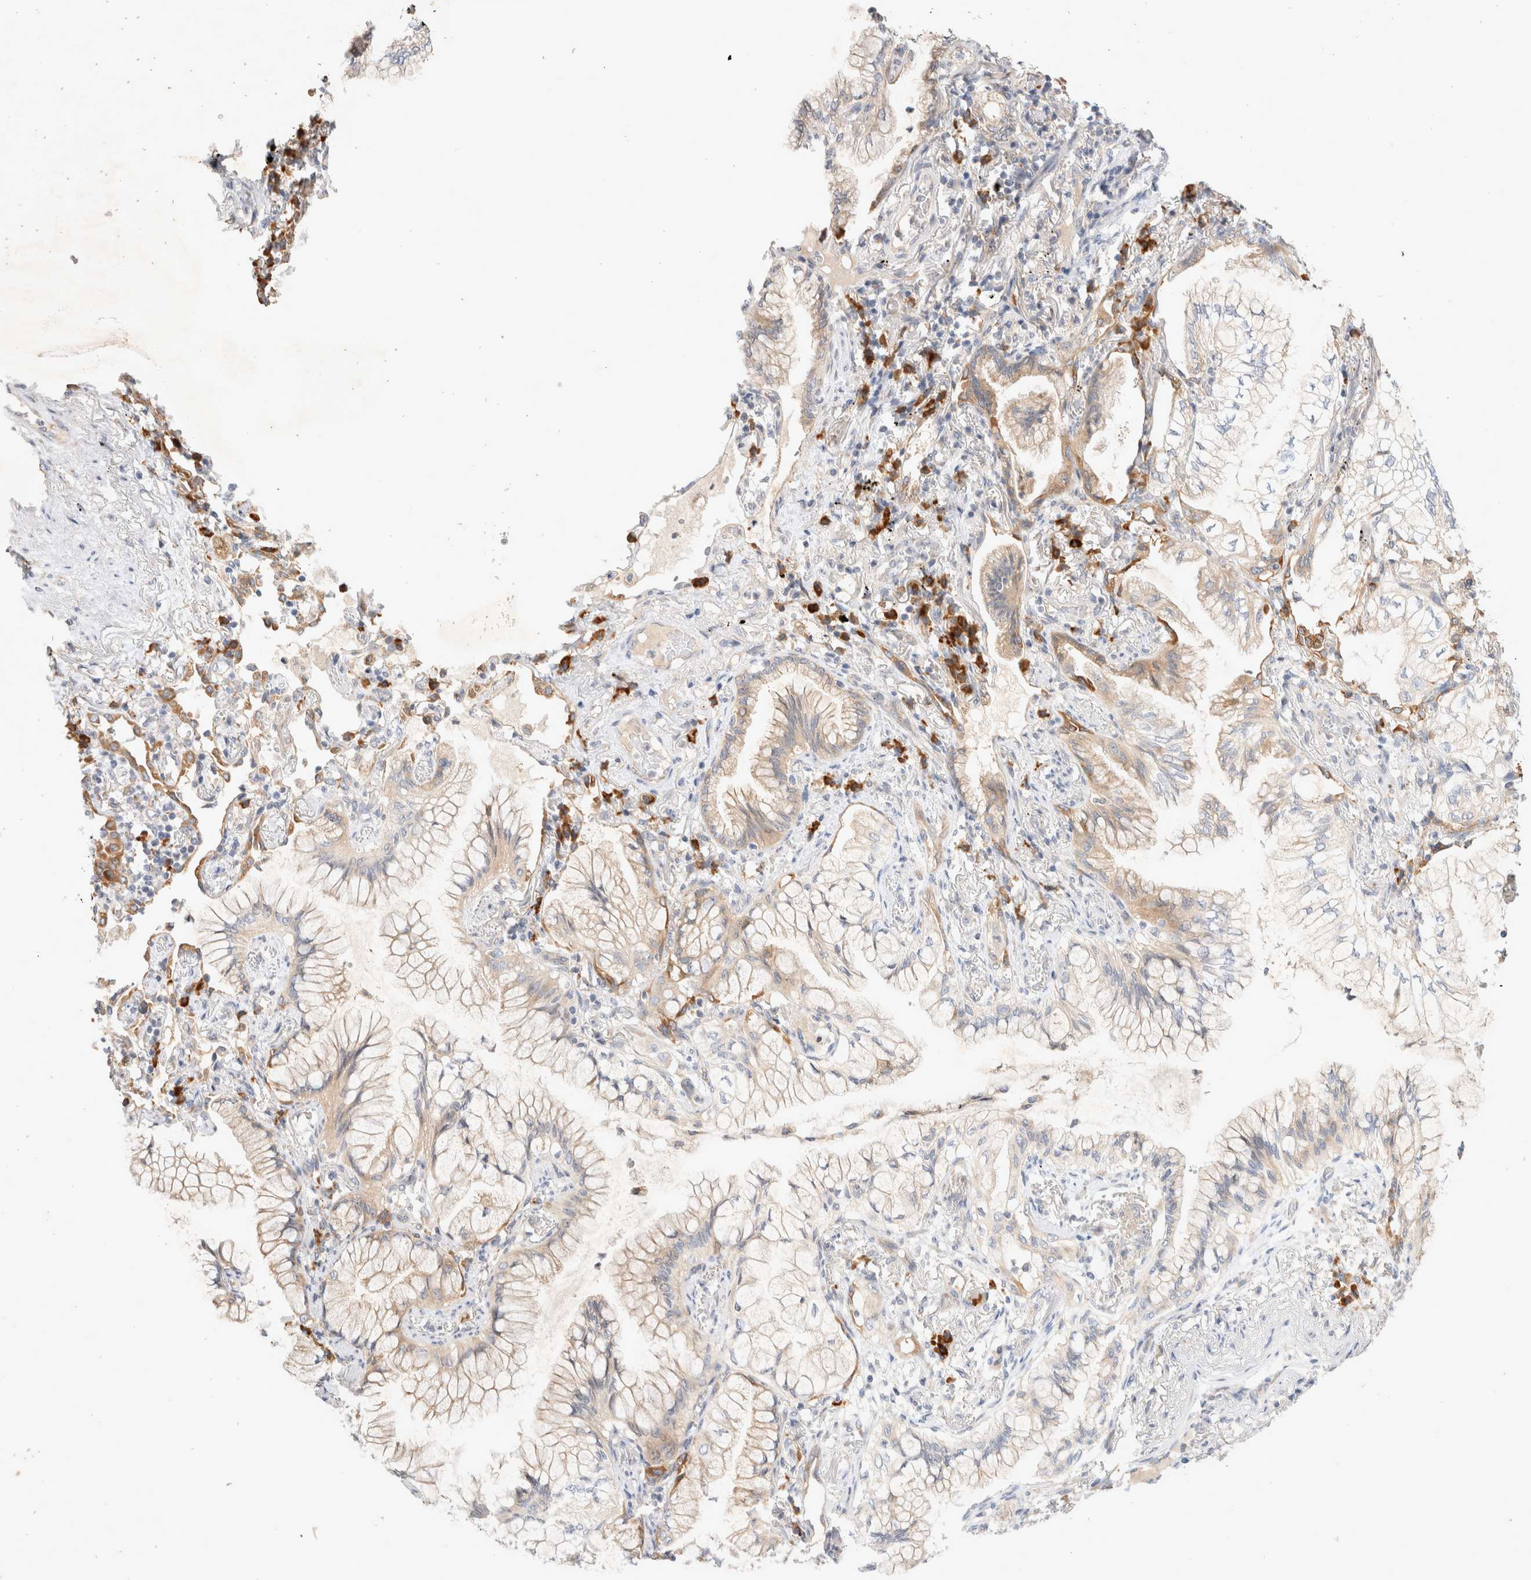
{"staining": {"intensity": "weak", "quantity": "25%-75%", "location": "cytoplasmic/membranous"}, "tissue": "lung cancer", "cell_type": "Tumor cells", "image_type": "cancer", "snomed": [{"axis": "morphology", "description": "Adenocarcinoma, NOS"}, {"axis": "topography", "description": "Lung"}], "caption": "The photomicrograph displays a brown stain indicating the presence of a protein in the cytoplasmic/membranous of tumor cells in lung cancer.", "gene": "NEDD4L", "patient": {"sex": "female", "age": 70}}